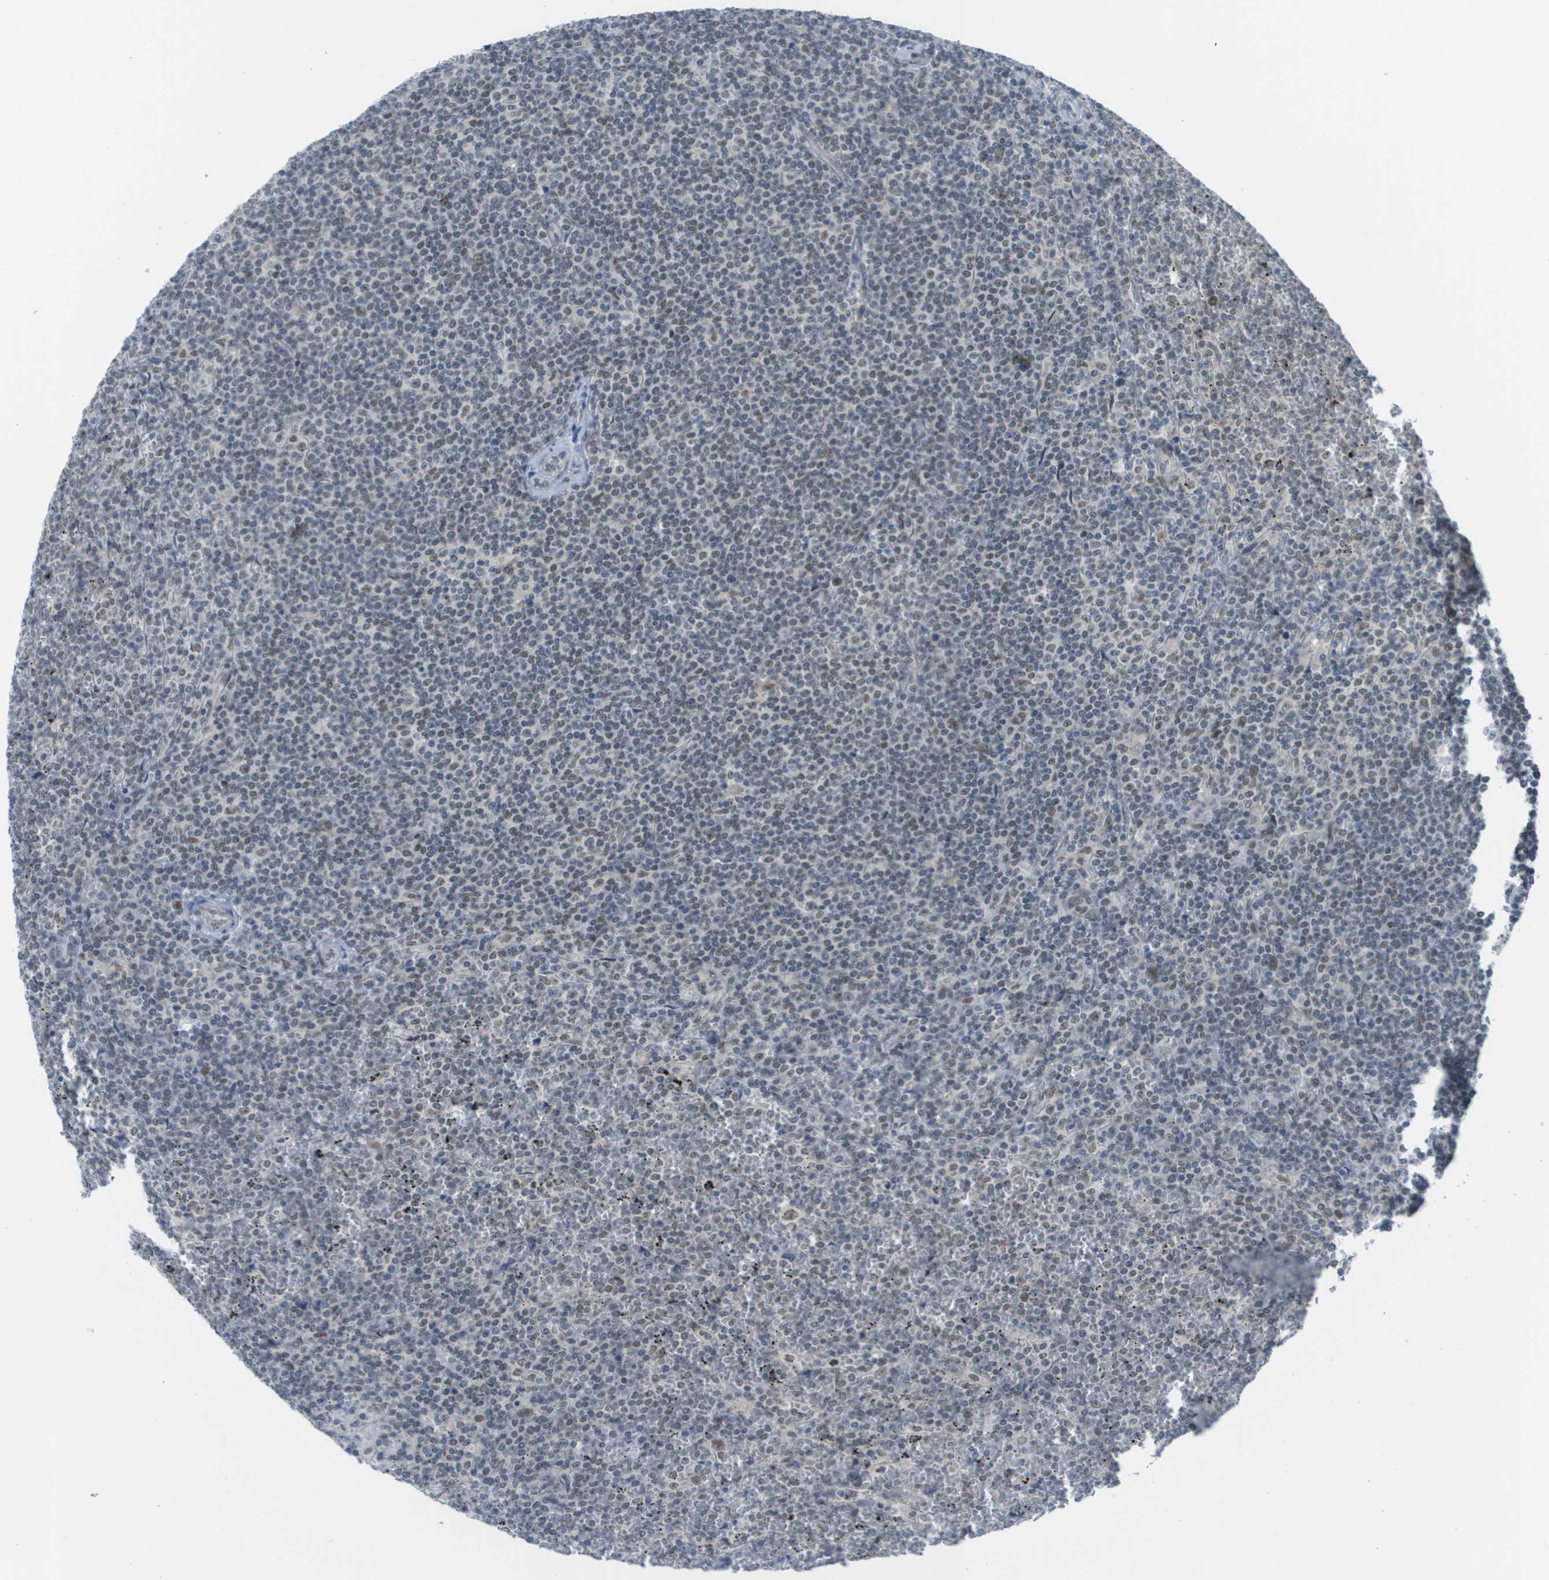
{"staining": {"intensity": "weak", "quantity": "25%-75%", "location": "nuclear"}, "tissue": "lymphoma", "cell_type": "Tumor cells", "image_type": "cancer", "snomed": [{"axis": "morphology", "description": "Malignant lymphoma, non-Hodgkin's type, Low grade"}, {"axis": "topography", "description": "Spleen"}], "caption": "Immunohistochemistry (IHC) staining of lymphoma, which shows low levels of weak nuclear expression in about 25%-75% of tumor cells indicating weak nuclear protein positivity. The staining was performed using DAB (3,3'-diaminobenzidine) (brown) for protein detection and nuclei were counterstained in hematoxylin (blue).", "gene": "ARID1B", "patient": {"sex": "female", "age": 19}}